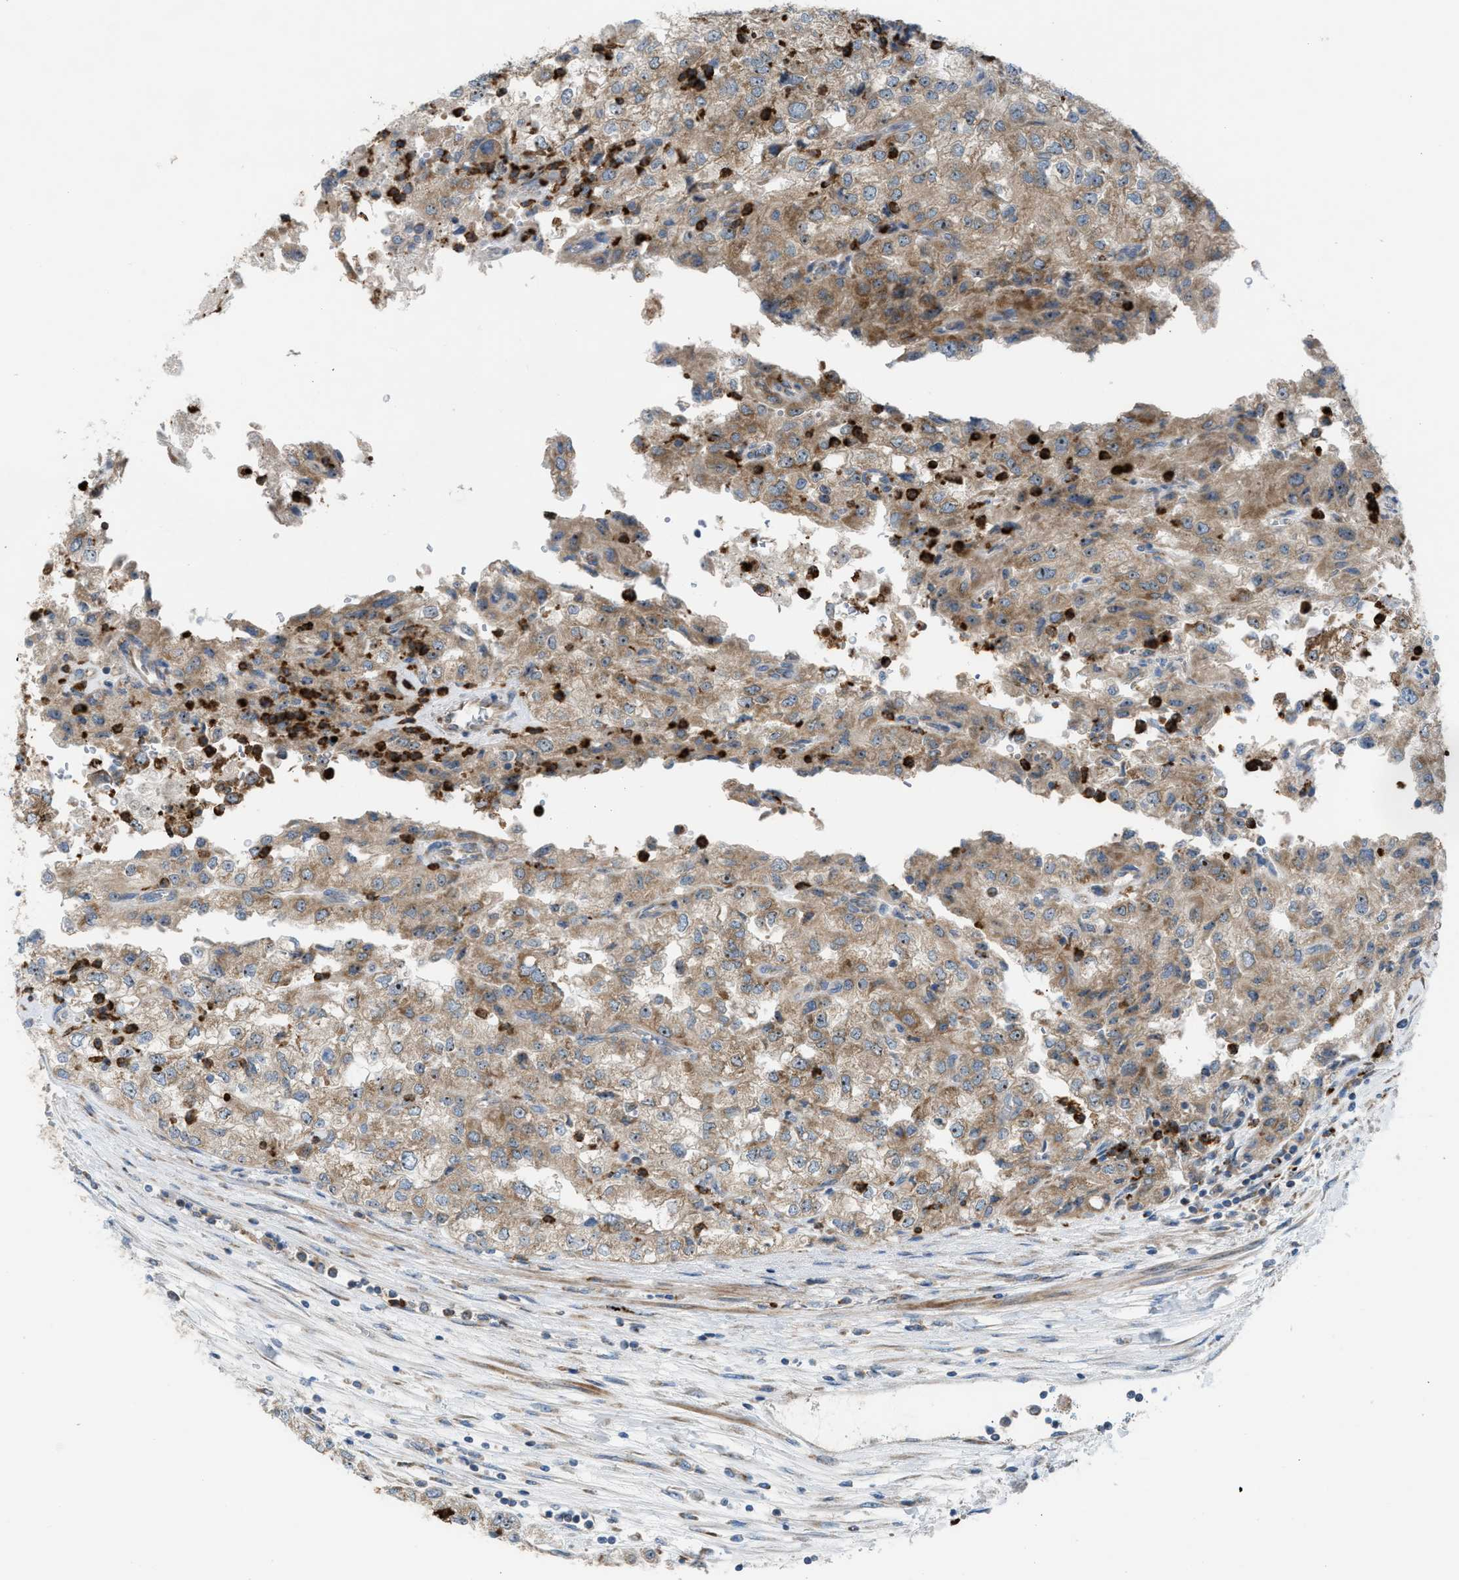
{"staining": {"intensity": "moderate", "quantity": ">75%", "location": "cytoplasmic/membranous"}, "tissue": "renal cancer", "cell_type": "Tumor cells", "image_type": "cancer", "snomed": [{"axis": "morphology", "description": "Adenocarcinoma, NOS"}, {"axis": "topography", "description": "Kidney"}], "caption": "Protein expression analysis of human adenocarcinoma (renal) reveals moderate cytoplasmic/membranous positivity in about >75% of tumor cells.", "gene": "TPH1", "patient": {"sex": "female", "age": 54}}